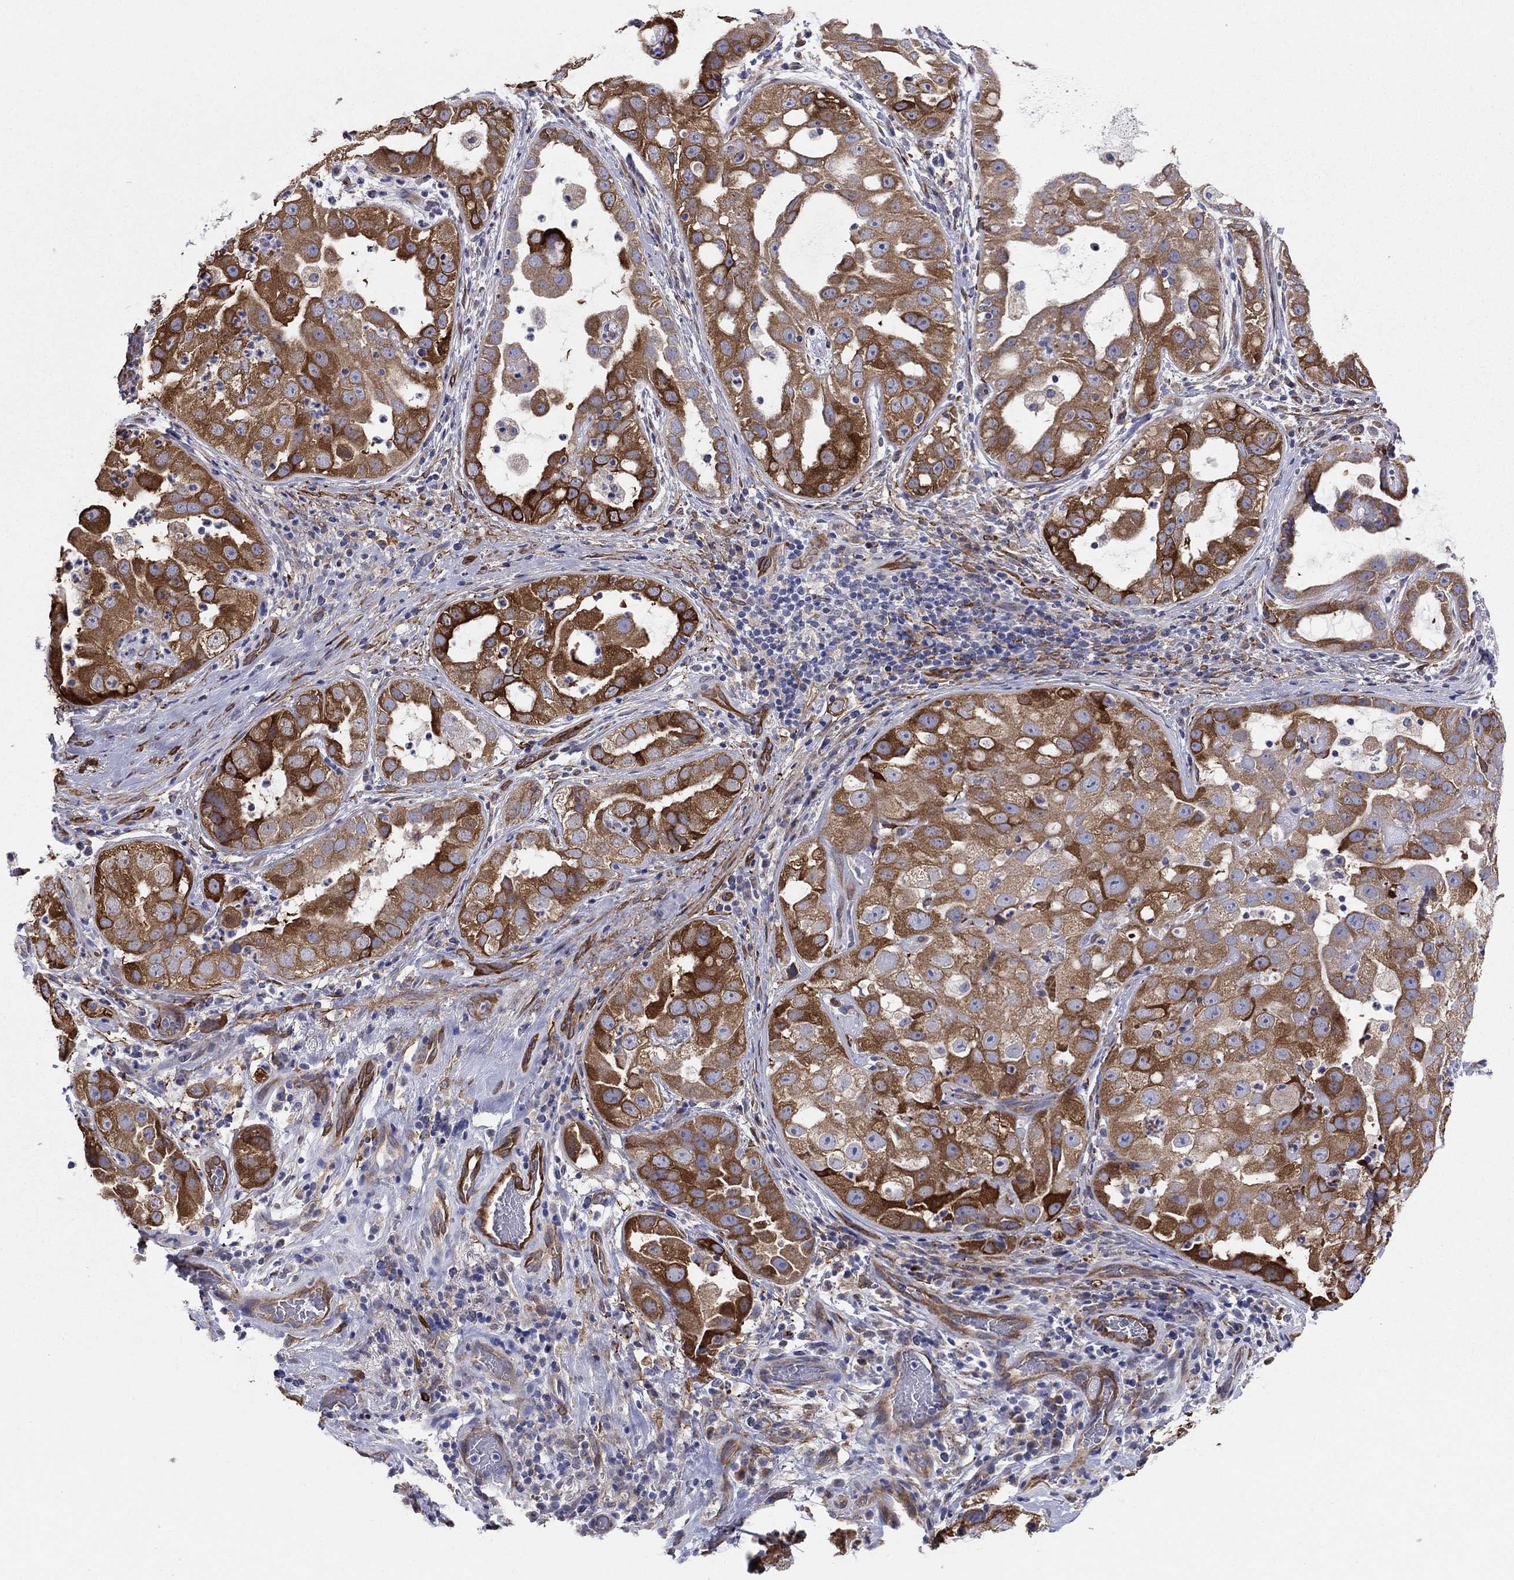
{"staining": {"intensity": "strong", "quantity": ">75%", "location": "cytoplasmic/membranous"}, "tissue": "urothelial cancer", "cell_type": "Tumor cells", "image_type": "cancer", "snomed": [{"axis": "morphology", "description": "Urothelial carcinoma, High grade"}, {"axis": "topography", "description": "Urinary bladder"}], "caption": "Urothelial cancer was stained to show a protein in brown. There is high levels of strong cytoplasmic/membranous positivity in approximately >75% of tumor cells.", "gene": "EMP2", "patient": {"sex": "female", "age": 41}}